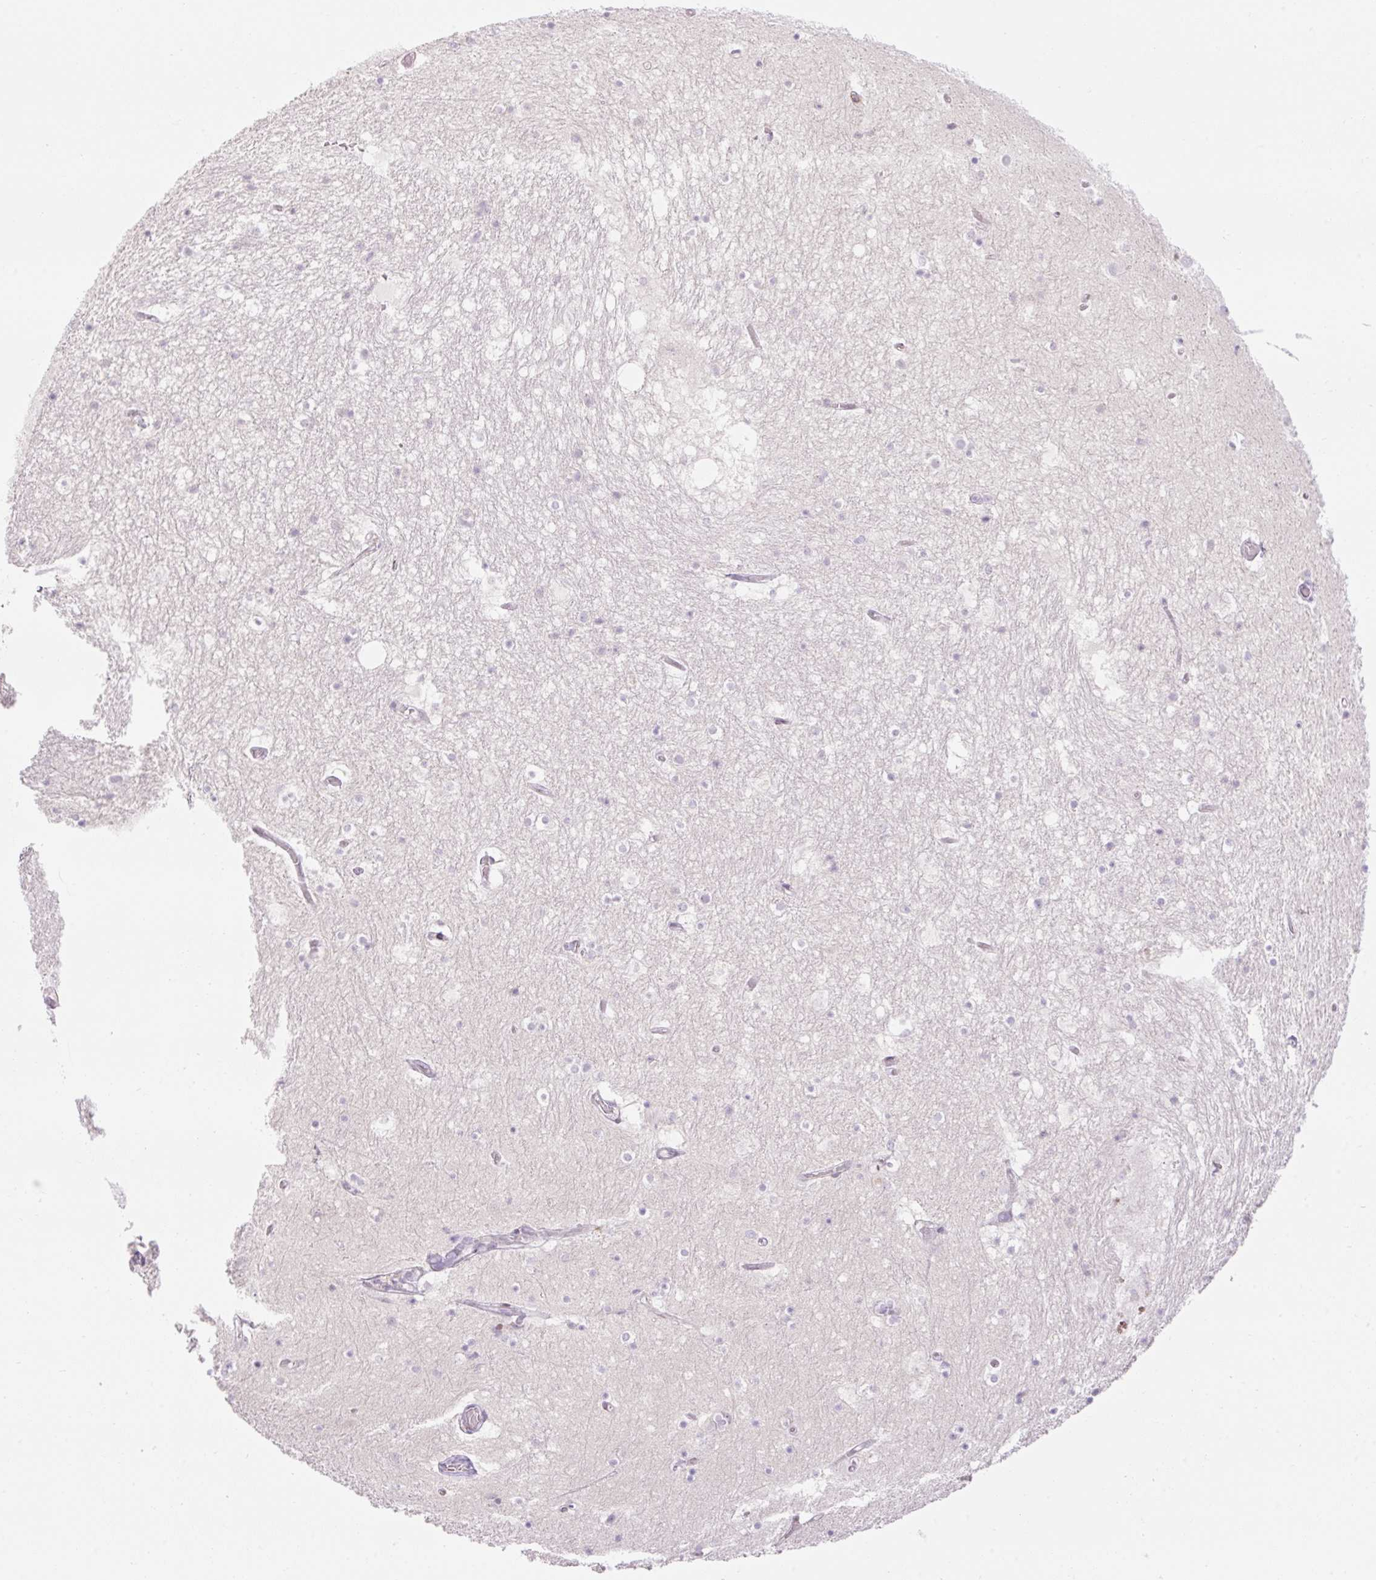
{"staining": {"intensity": "negative", "quantity": "none", "location": "none"}, "tissue": "hippocampus", "cell_type": "Glial cells", "image_type": "normal", "snomed": [{"axis": "morphology", "description": "Normal tissue, NOS"}, {"axis": "topography", "description": "Hippocampus"}], "caption": "Glial cells show no significant protein expression in benign hippocampus.", "gene": "ENSG00000268750", "patient": {"sex": "female", "age": 52}}